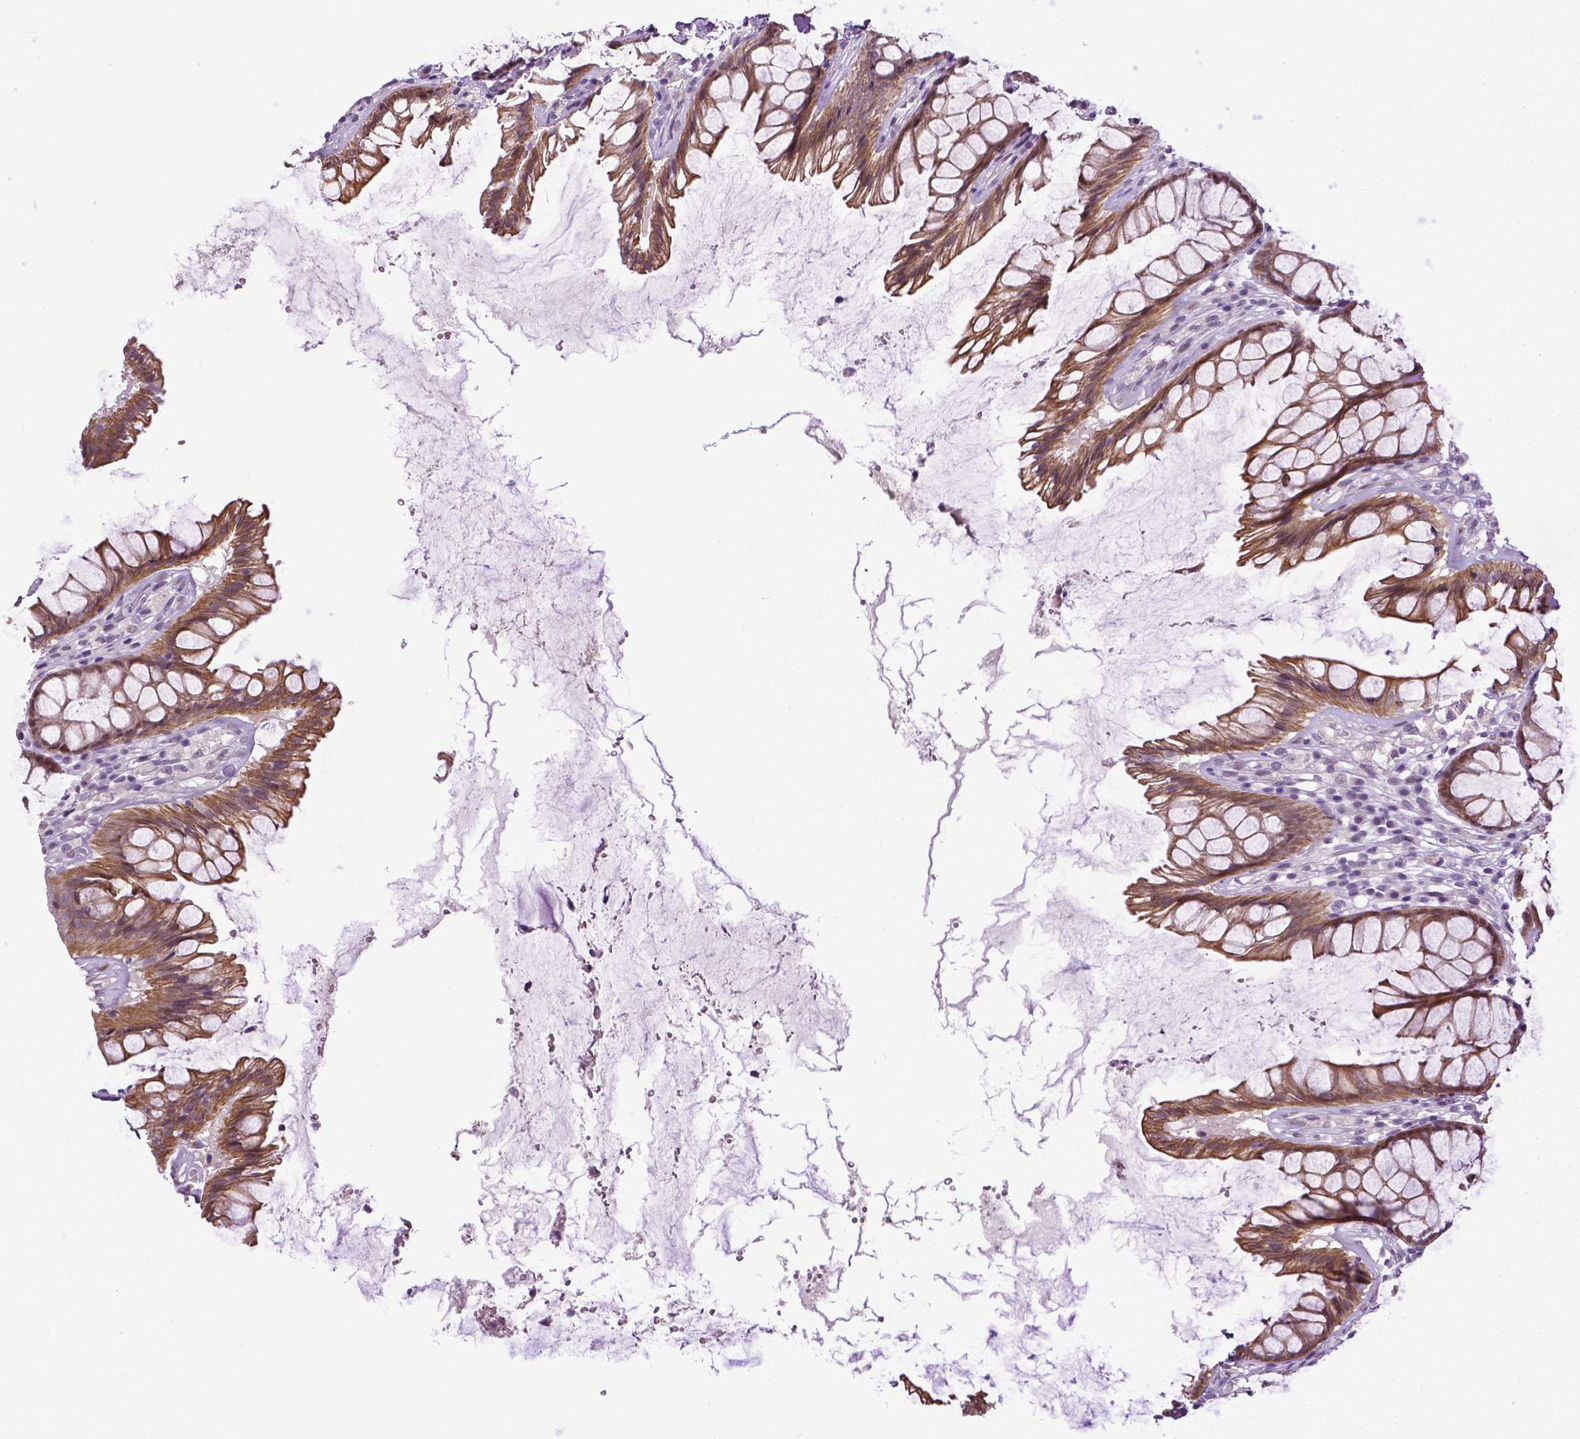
{"staining": {"intensity": "moderate", "quantity": ">75%", "location": "cytoplasmic/membranous,nuclear"}, "tissue": "rectum", "cell_type": "Glandular cells", "image_type": "normal", "snomed": [{"axis": "morphology", "description": "Normal tissue, NOS"}, {"axis": "topography", "description": "Rectum"}], "caption": "Immunohistochemical staining of benign human rectum demonstrates medium levels of moderate cytoplasmic/membranous,nuclear staining in about >75% of glandular cells. Nuclei are stained in blue.", "gene": "PTGER3", "patient": {"sex": "male", "age": 72}}